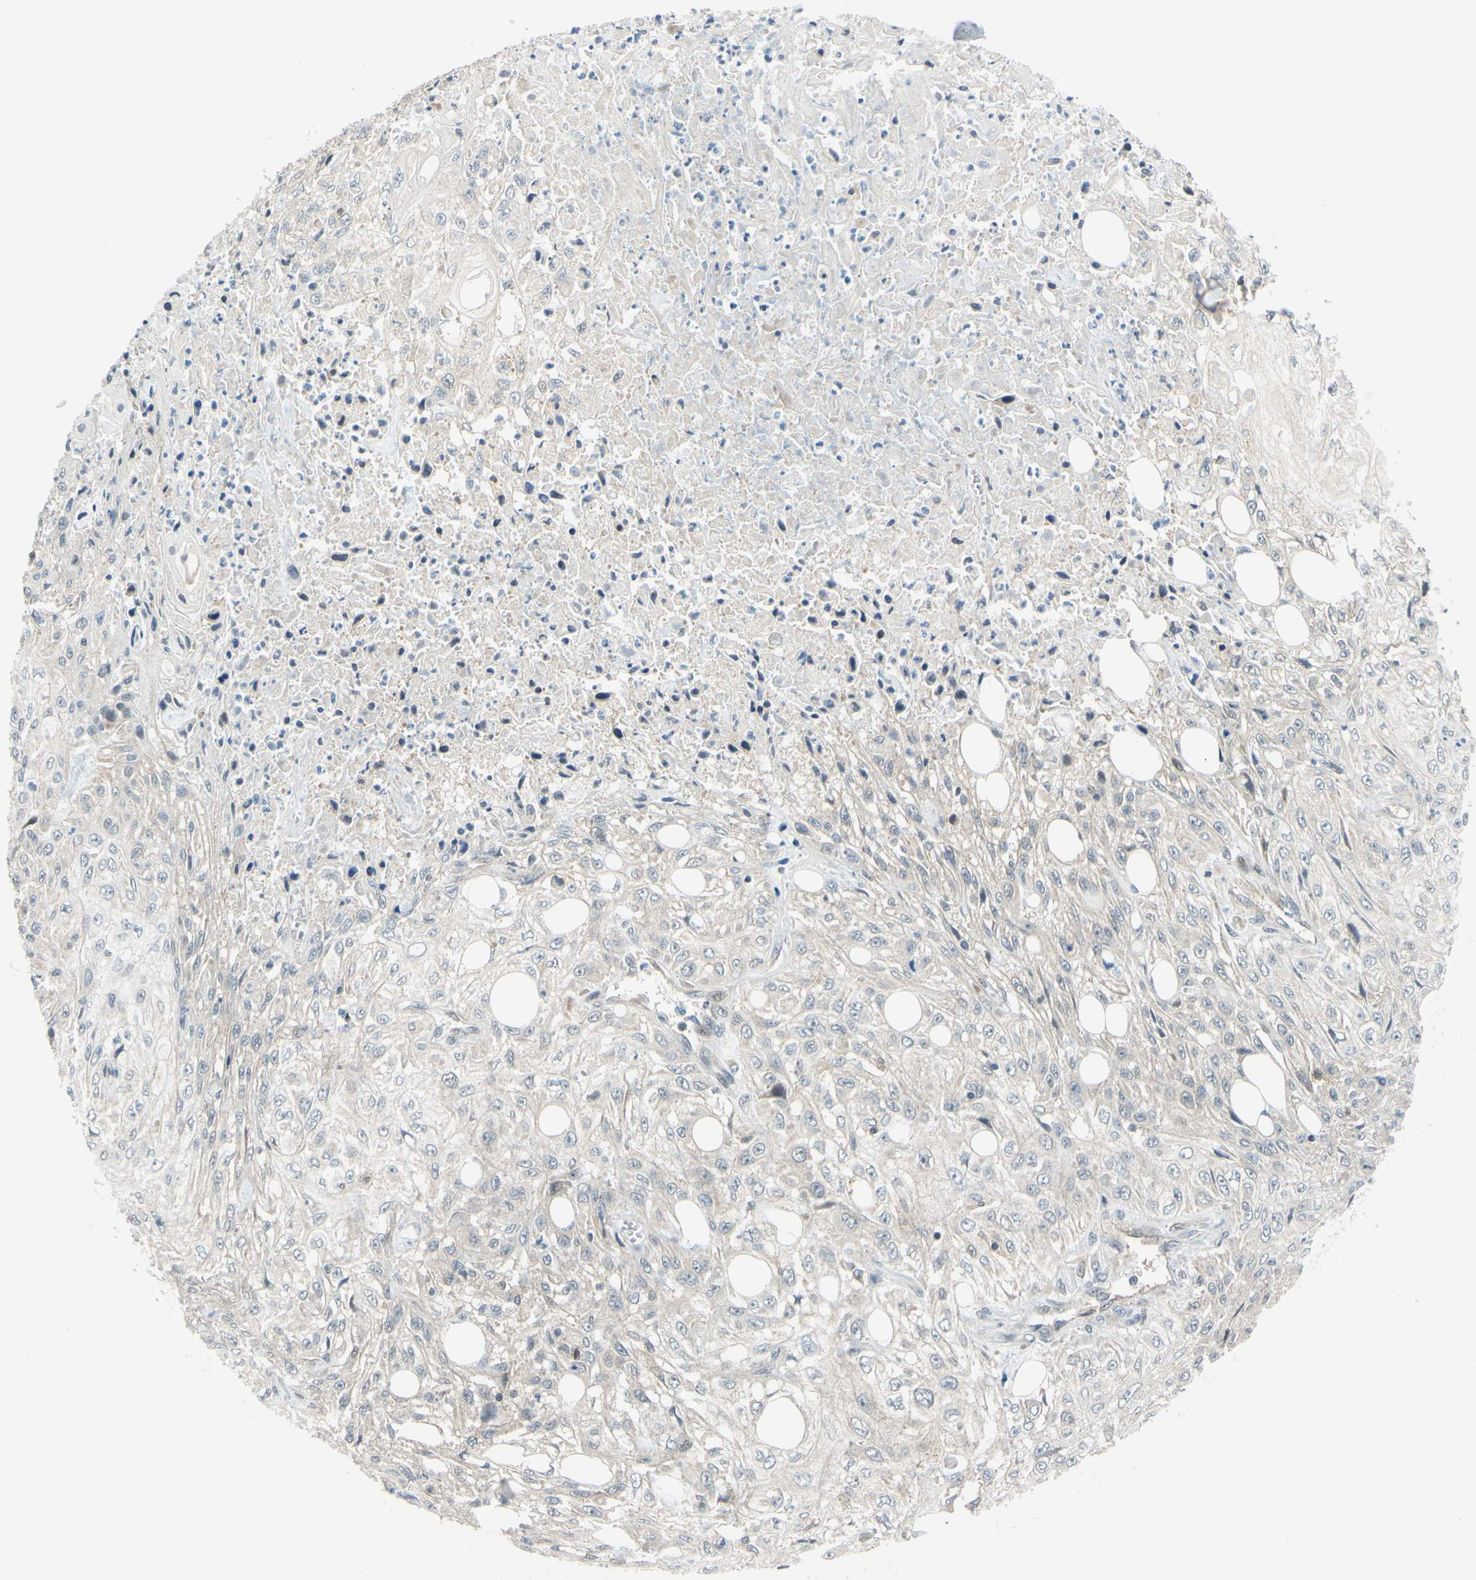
{"staining": {"intensity": "negative", "quantity": "none", "location": "none"}, "tissue": "skin cancer", "cell_type": "Tumor cells", "image_type": "cancer", "snomed": [{"axis": "morphology", "description": "Squamous cell carcinoma, NOS"}, {"axis": "morphology", "description": "Squamous cell carcinoma, metastatic, NOS"}, {"axis": "topography", "description": "Skin"}, {"axis": "topography", "description": "Lymph node"}], "caption": "Image shows no significant protein expression in tumor cells of skin metastatic squamous cell carcinoma.", "gene": "MAPK9", "patient": {"sex": "male", "age": 75}}